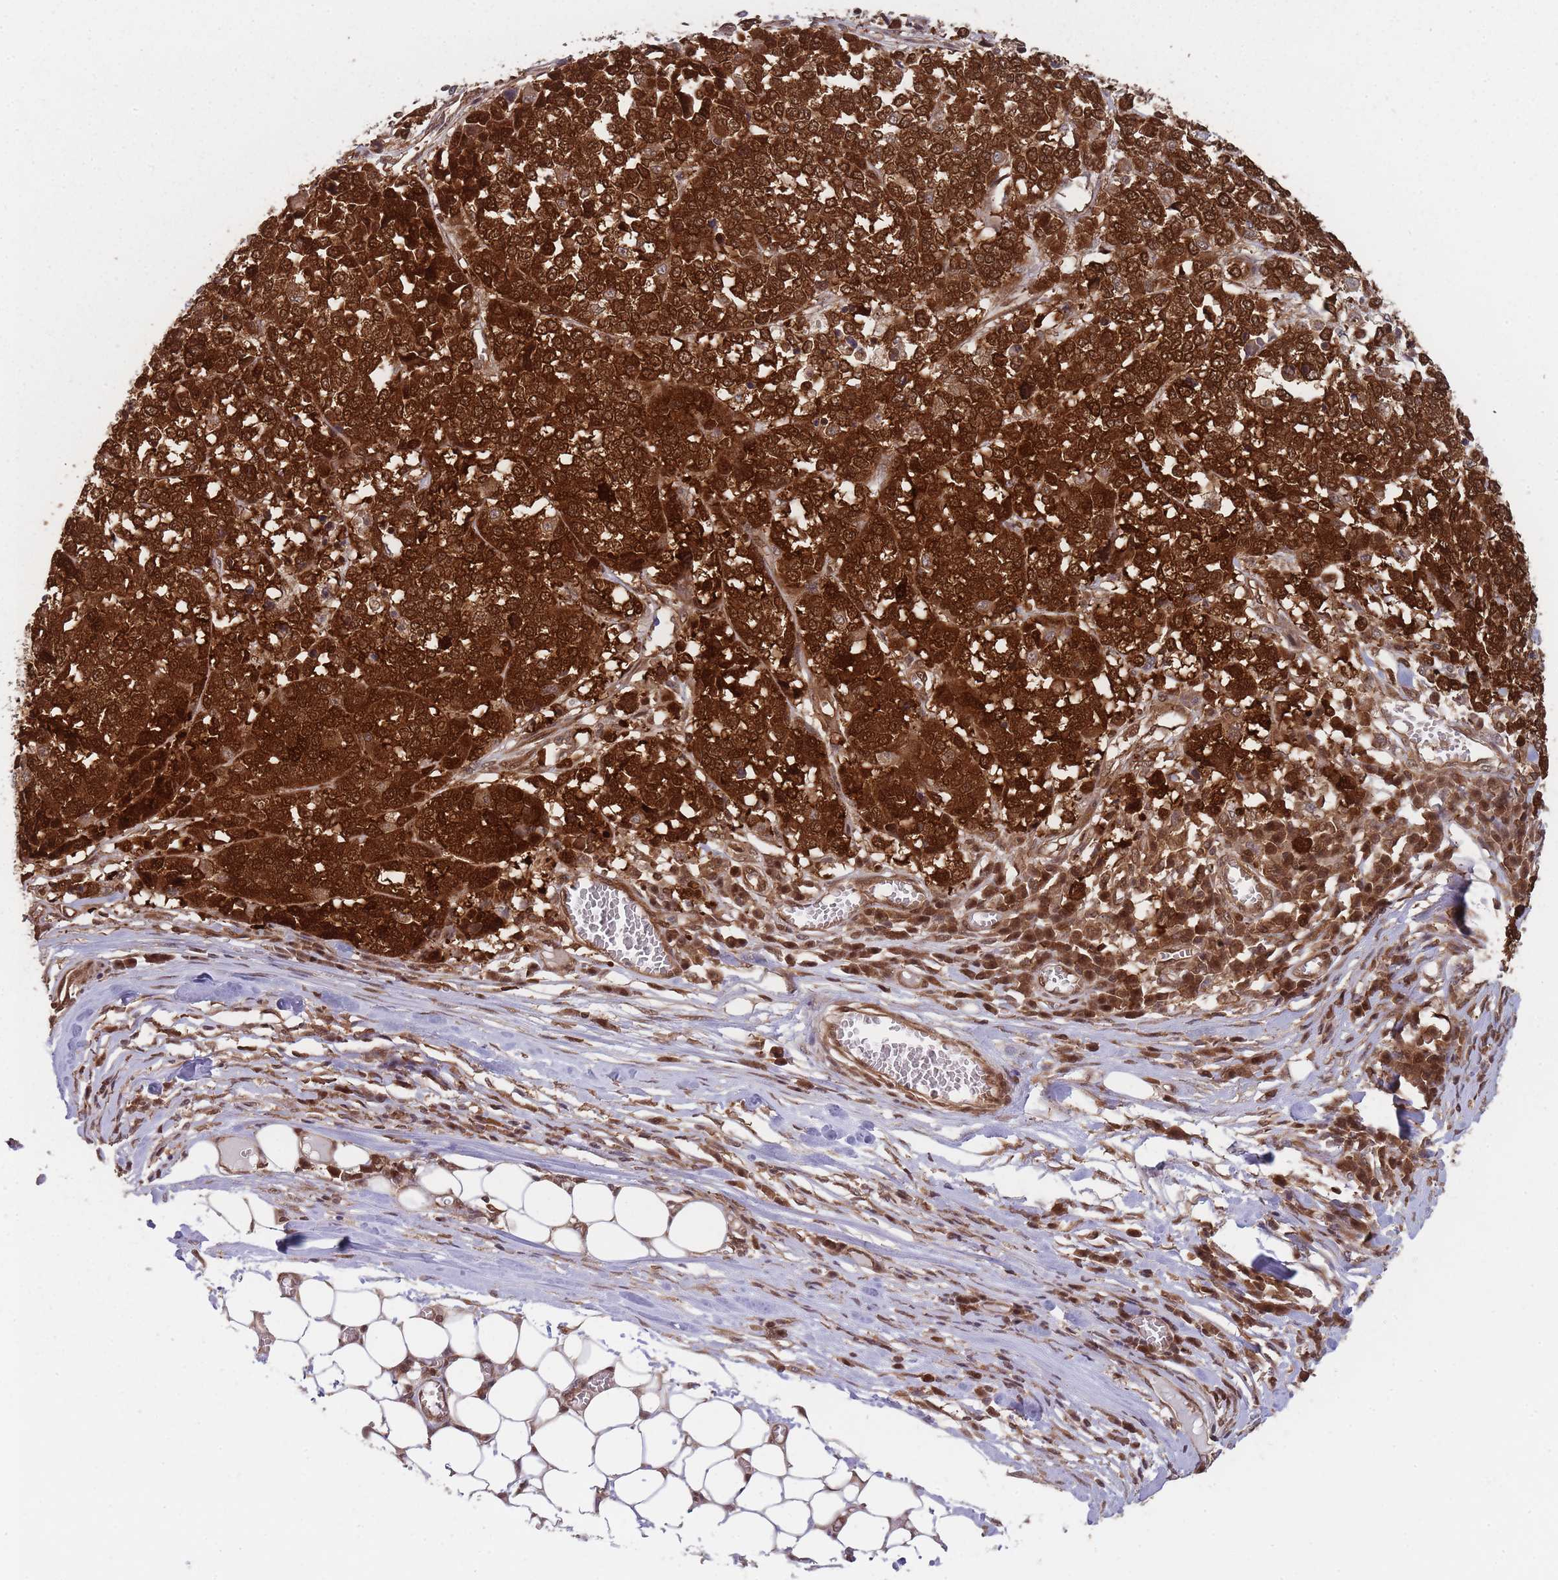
{"staining": {"intensity": "strong", "quantity": ">75%", "location": "cytoplasmic/membranous,nuclear"}, "tissue": "melanoma", "cell_type": "Tumor cells", "image_type": "cancer", "snomed": [{"axis": "morphology", "description": "Malignant melanoma, Metastatic site"}, {"axis": "topography", "description": "Lymph node"}], "caption": "This is a micrograph of immunohistochemistry (IHC) staining of malignant melanoma (metastatic site), which shows strong expression in the cytoplasmic/membranous and nuclear of tumor cells.", "gene": "PPP6R3", "patient": {"sex": "male", "age": 44}}